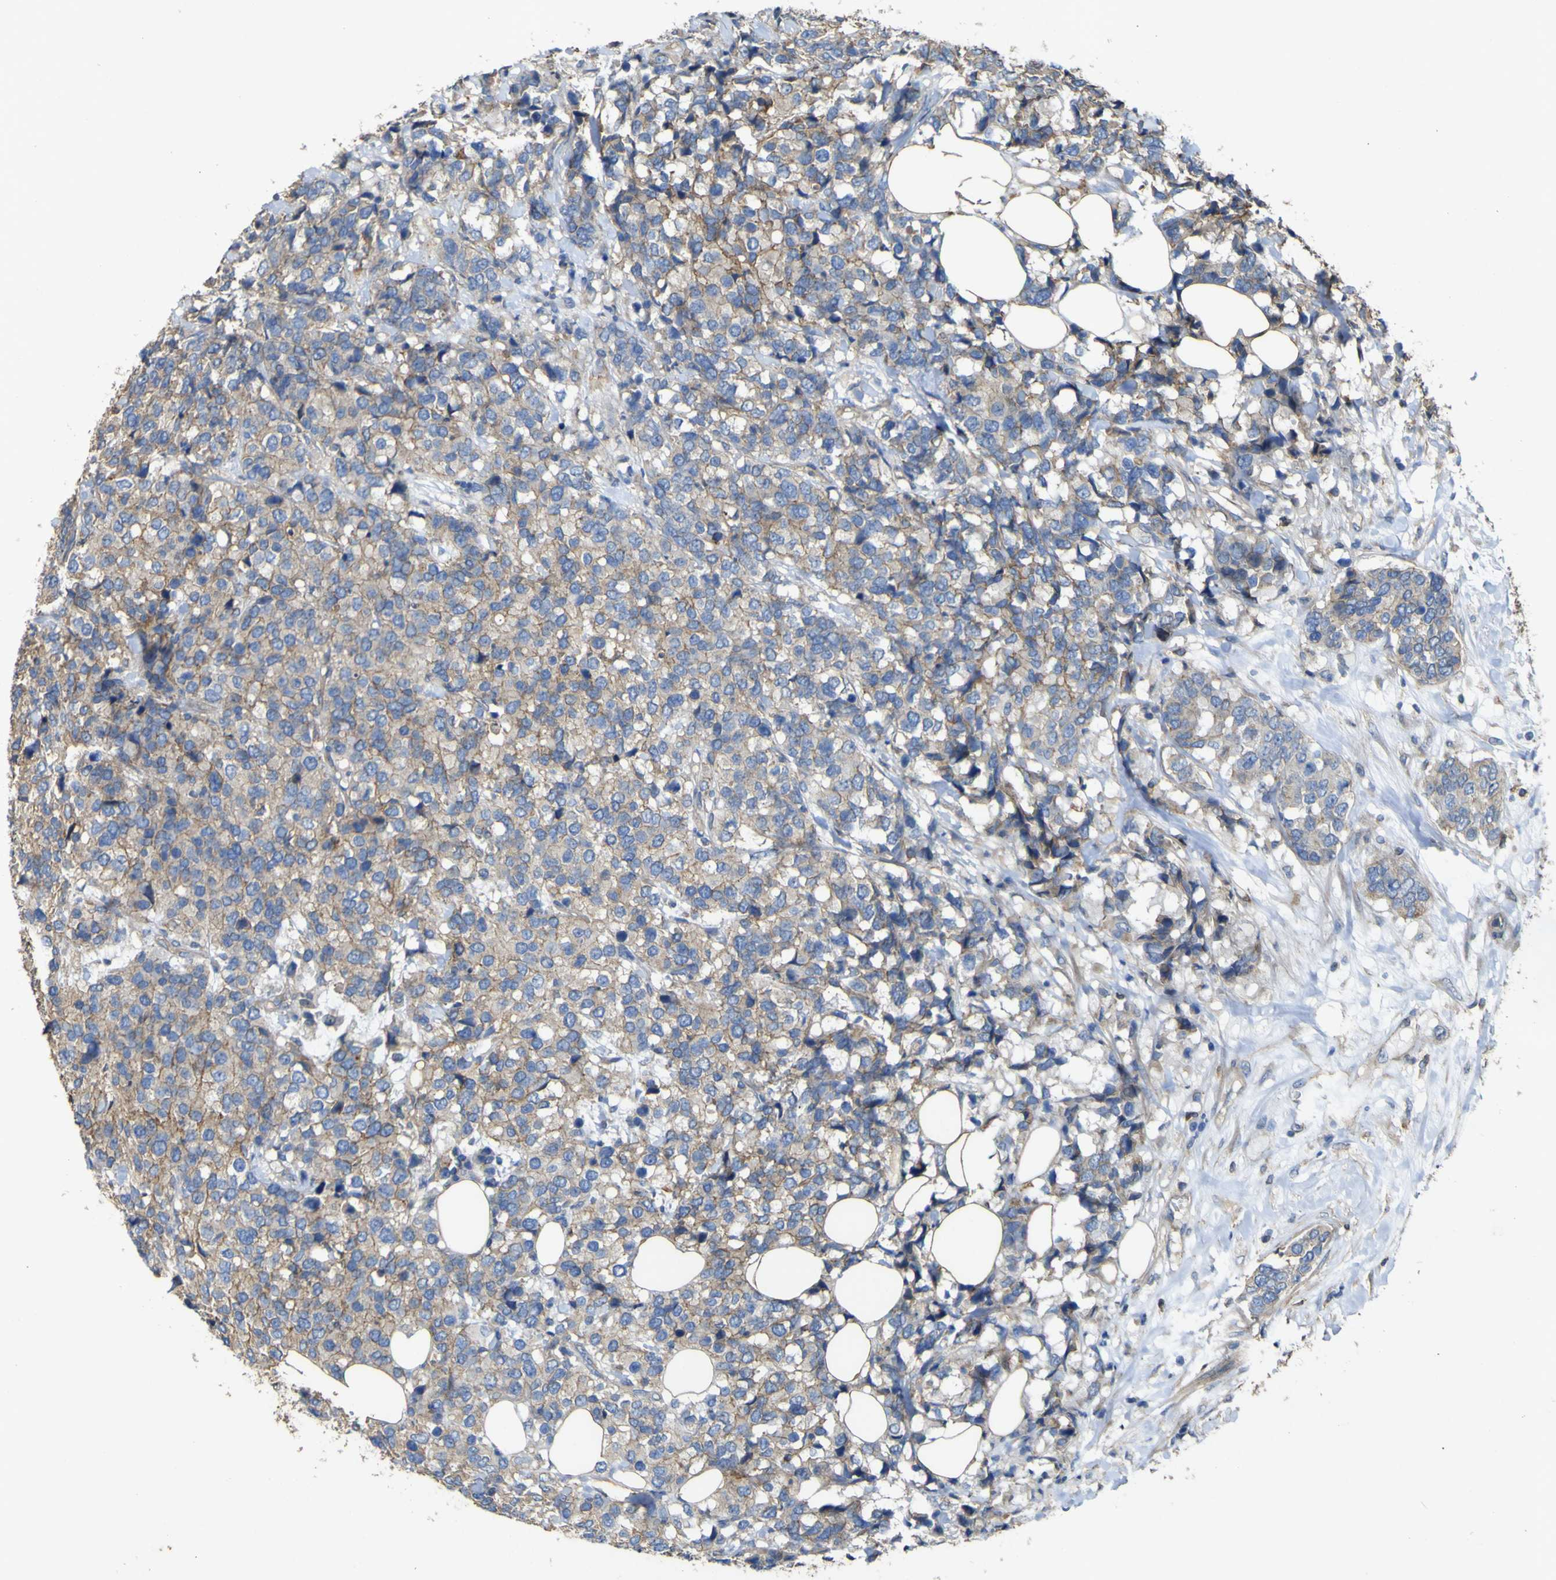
{"staining": {"intensity": "weak", "quantity": ">75%", "location": "cytoplasmic/membranous"}, "tissue": "breast cancer", "cell_type": "Tumor cells", "image_type": "cancer", "snomed": [{"axis": "morphology", "description": "Lobular carcinoma"}, {"axis": "topography", "description": "Breast"}], "caption": "Protein staining by immunohistochemistry (IHC) reveals weak cytoplasmic/membranous expression in about >75% of tumor cells in breast cancer (lobular carcinoma).", "gene": "TNFSF15", "patient": {"sex": "female", "age": 59}}